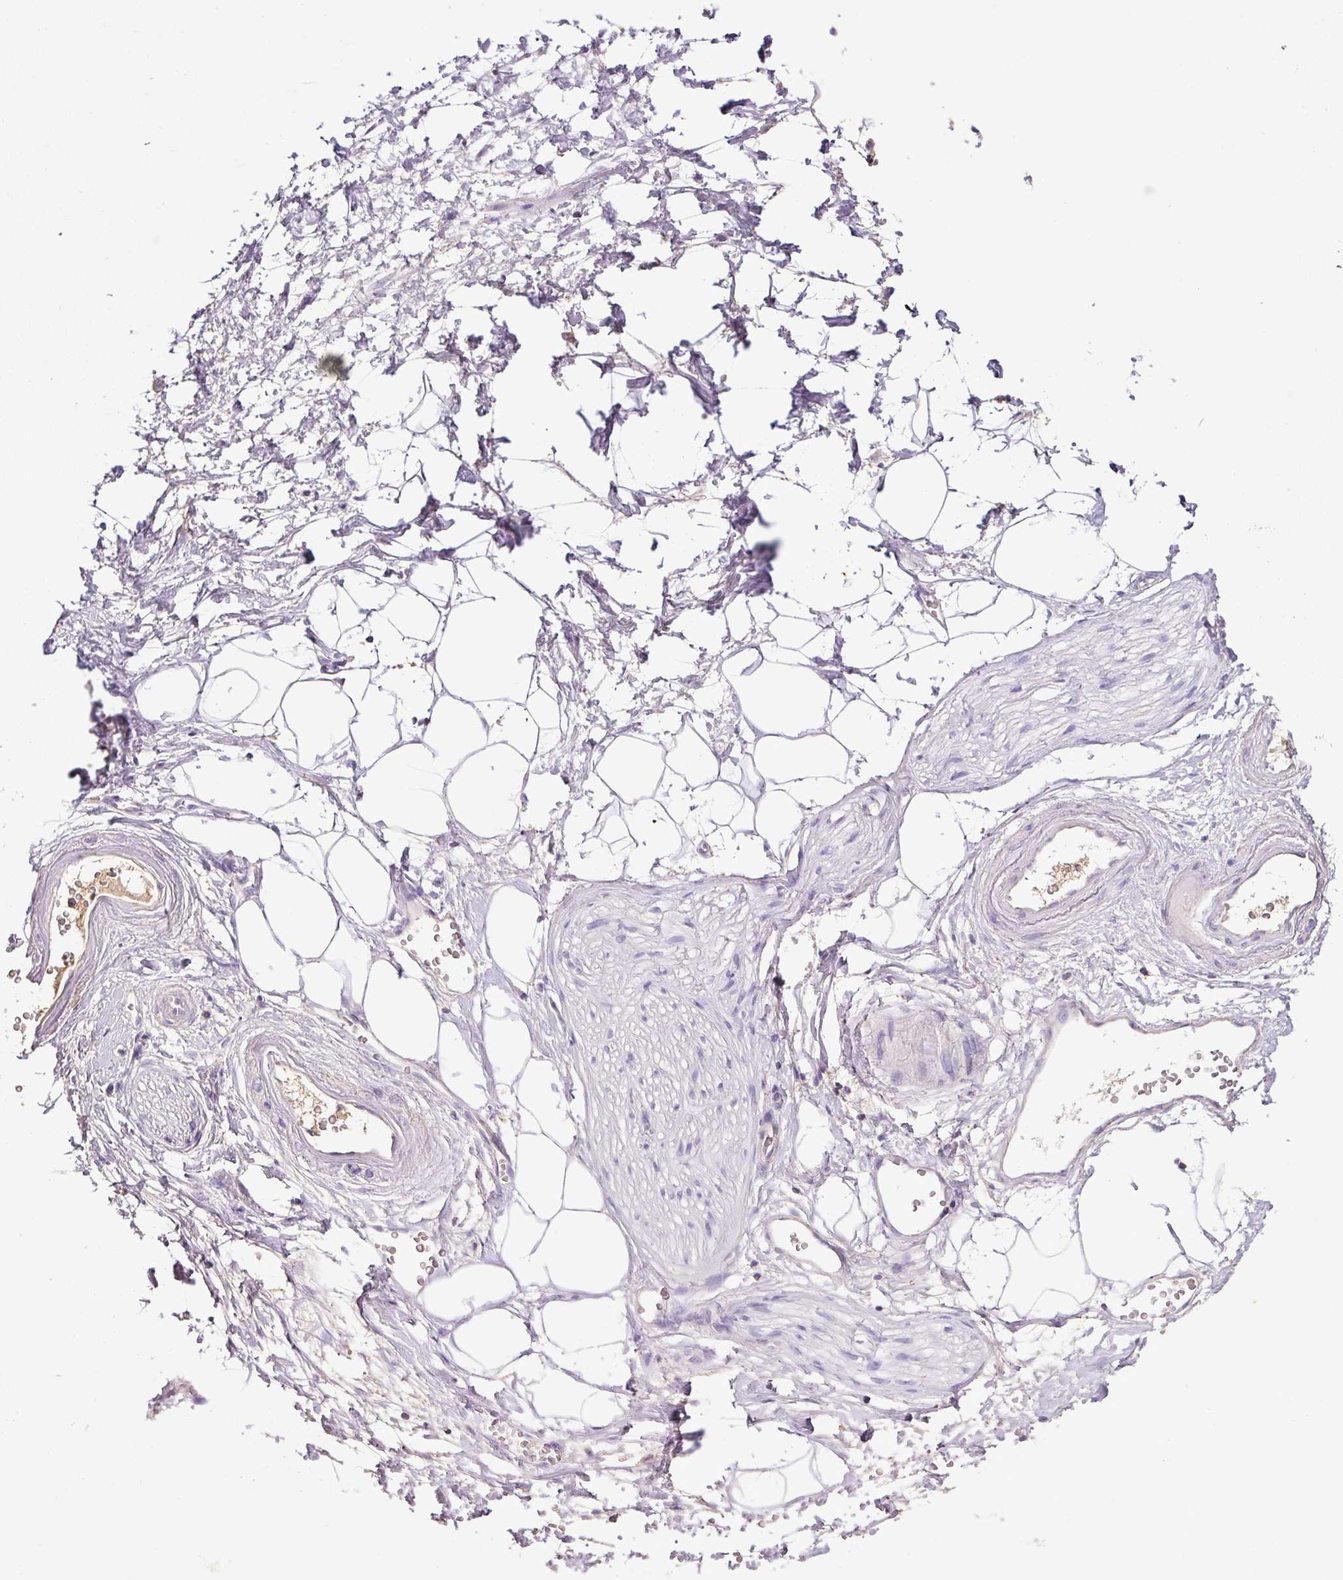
{"staining": {"intensity": "negative", "quantity": "none", "location": "none"}, "tissue": "adipose tissue", "cell_type": "Adipocytes", "image_type": "normal", "snomed": [{"axis": "morphology", "description": "Normal tissue, NOS"}, {"axis": "topography", "description": "Prostate"}, {"axis": "topography", "description": "Peripheral nerve tissue"}], "caption": "IHC image of benign human adipose tissue stained for a protein (brown), which displays no staining in adipocytes. (Stains: DAB IHC with hematoxylin counter stain, Microscopy: brightfield microscopy at high magnification).", "gene": "AGR3", "patient": {"sex": "male", "age": 55}}